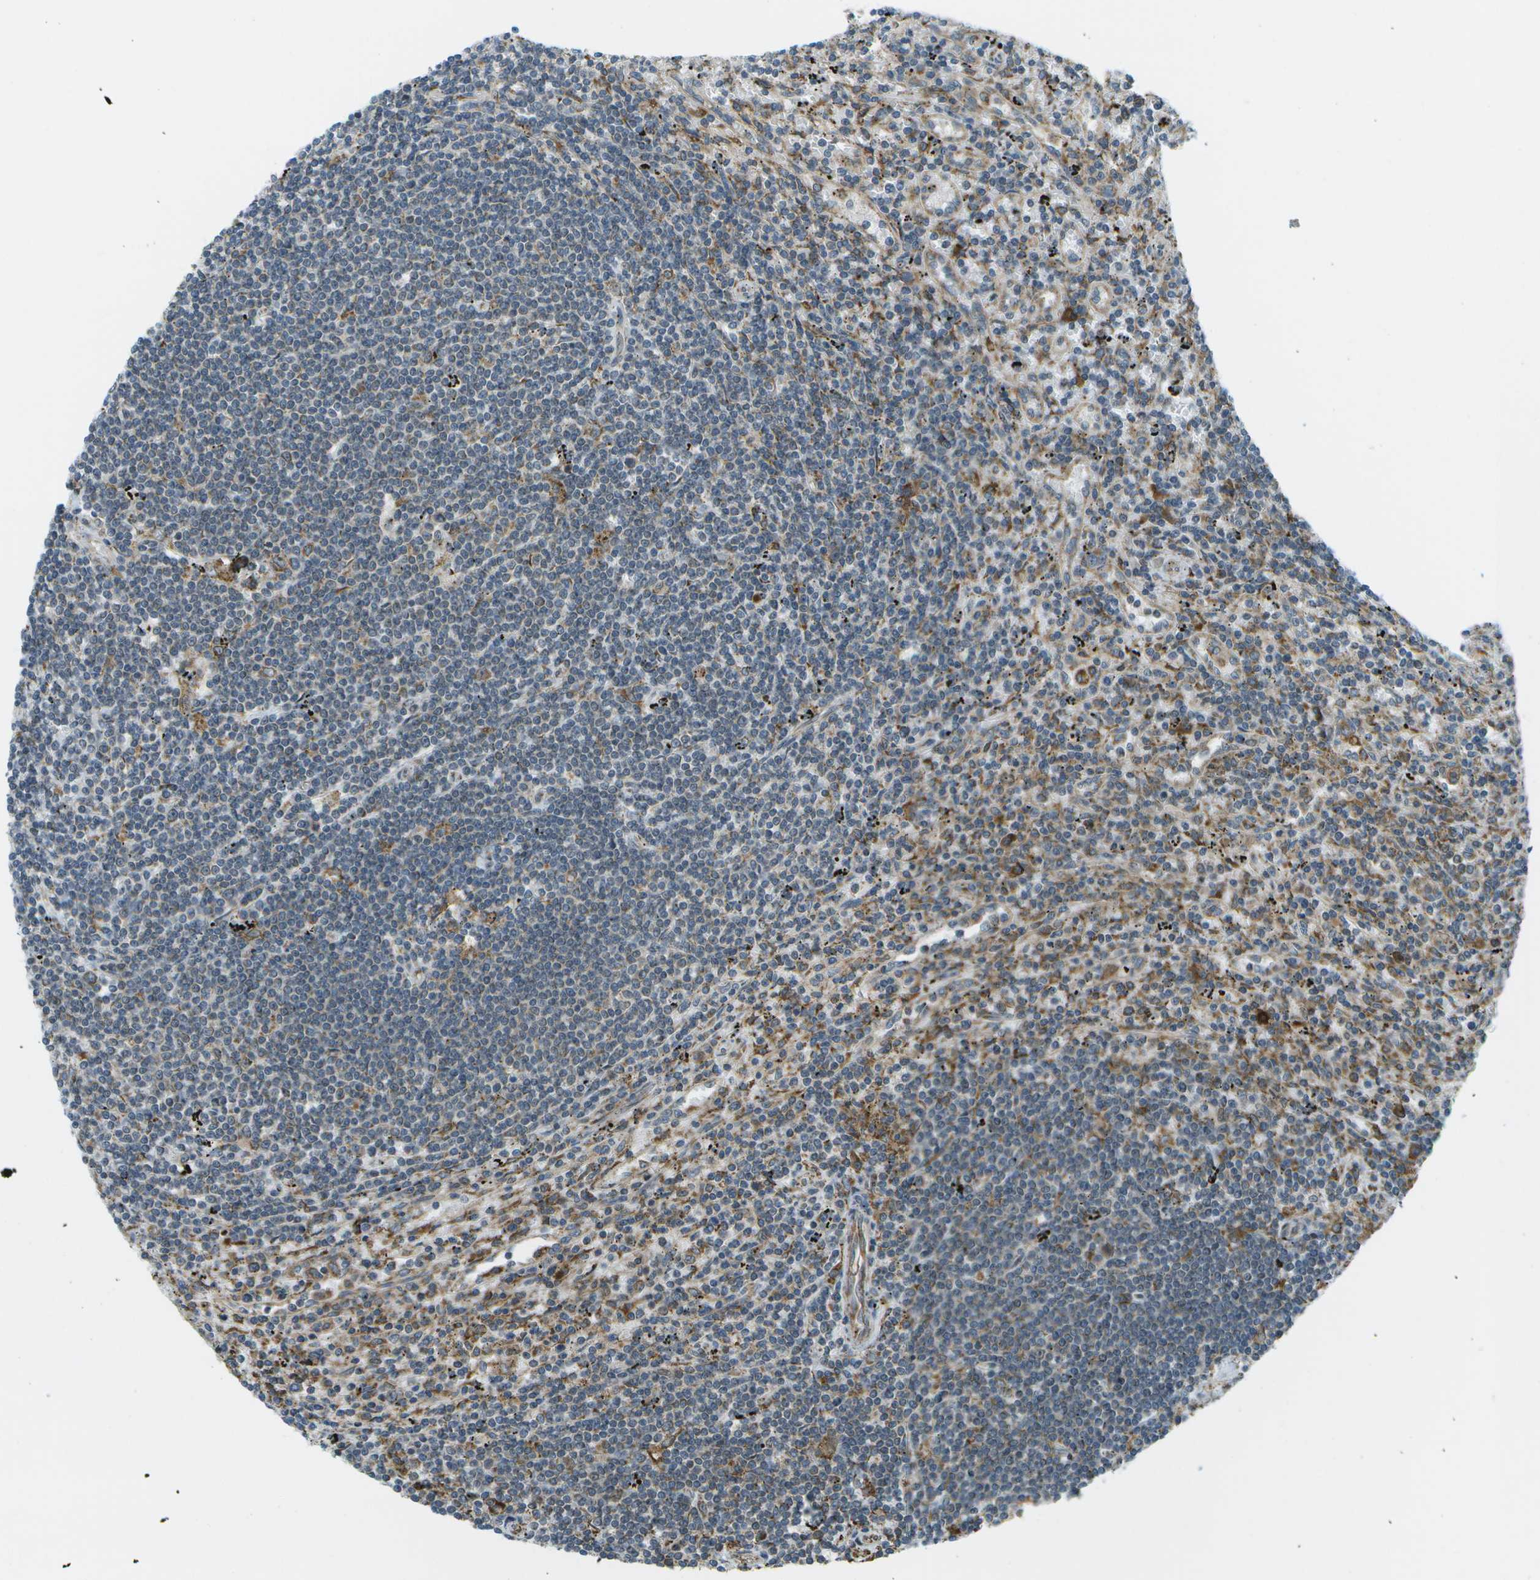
{"staining": {"intensity": "moderate", "quantity": "<25%", "location": "cytoplasmic/membranous"}, "tissue": "lymphoma", "cell_type": "Tumor cells", "image_type": "cancer", "snomed": [{"axis": "morphology", "description": "Malignant lymphoma, non-Hodgkin's type, Low grade"}, {"axis": "topography", "description": "Spleen"}], "caption": "DAB (3,3'-diaminobenzidine) immunohistochemical staining of human lymphoma demonstrates moderate cytoplasmic/membranous protein staining in approximately <25% of tumor cells.", "gene": "USP30", "patient": {"sex": "male", "age": 76}}